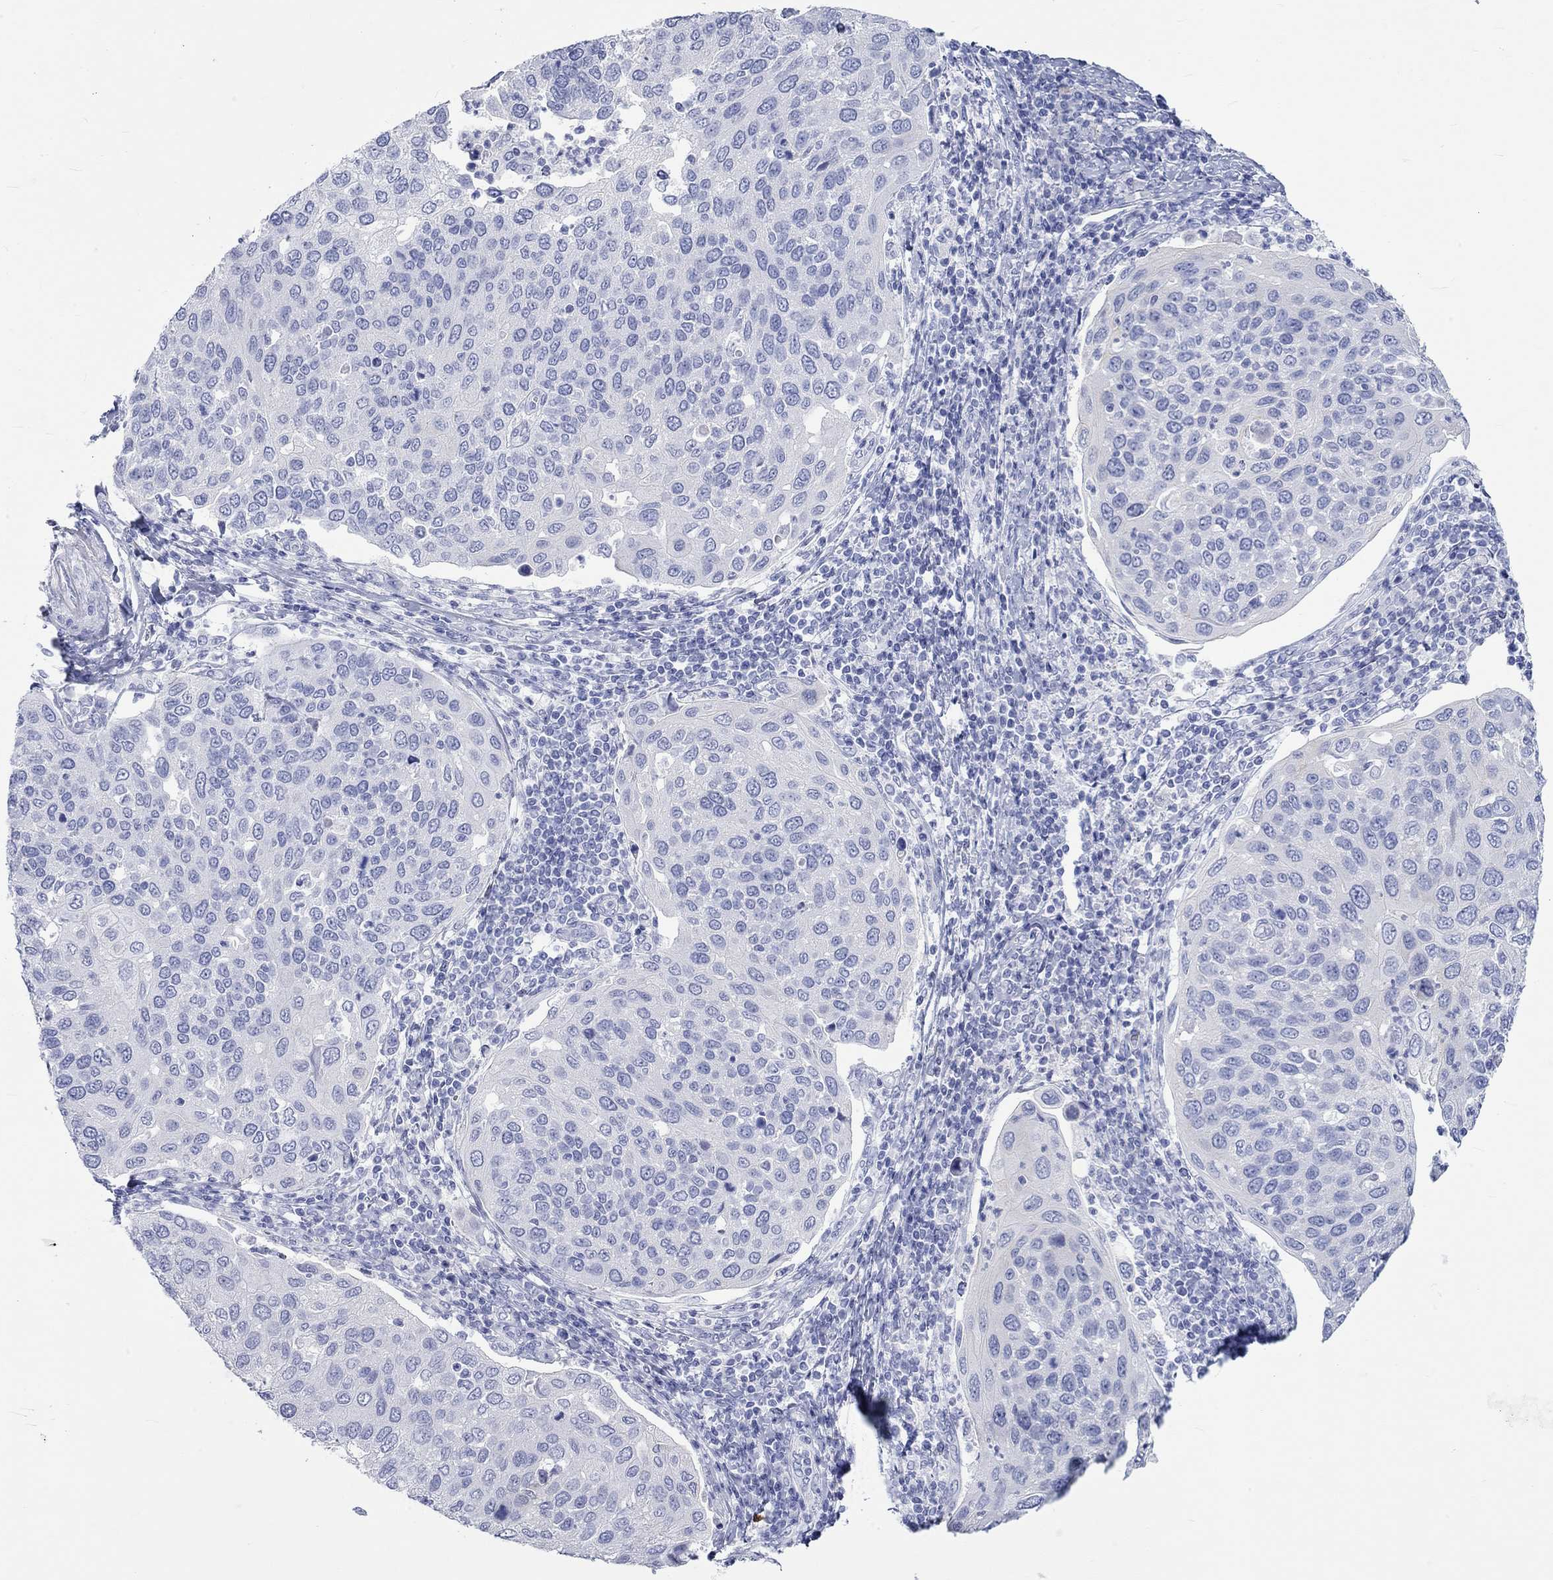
{"staining": {"intensity": "negative", "quantity": "none", "location": "none"}, "tissue": "cervical cancer", "cell_type": "Tumor cells", "image_type": "cancer", "snomed": [{"axis": "morphology", "description": "Squamous cell carcinoma, NOS"}, {"axis": "topography", "description": "Cervix"}], "caption": "Immunohistochemistry (IHC) of human cervical cancer displays no staining in tumor cells.", "gene": "SPATA9", "patient": {"sex": "female", "age": 54}}